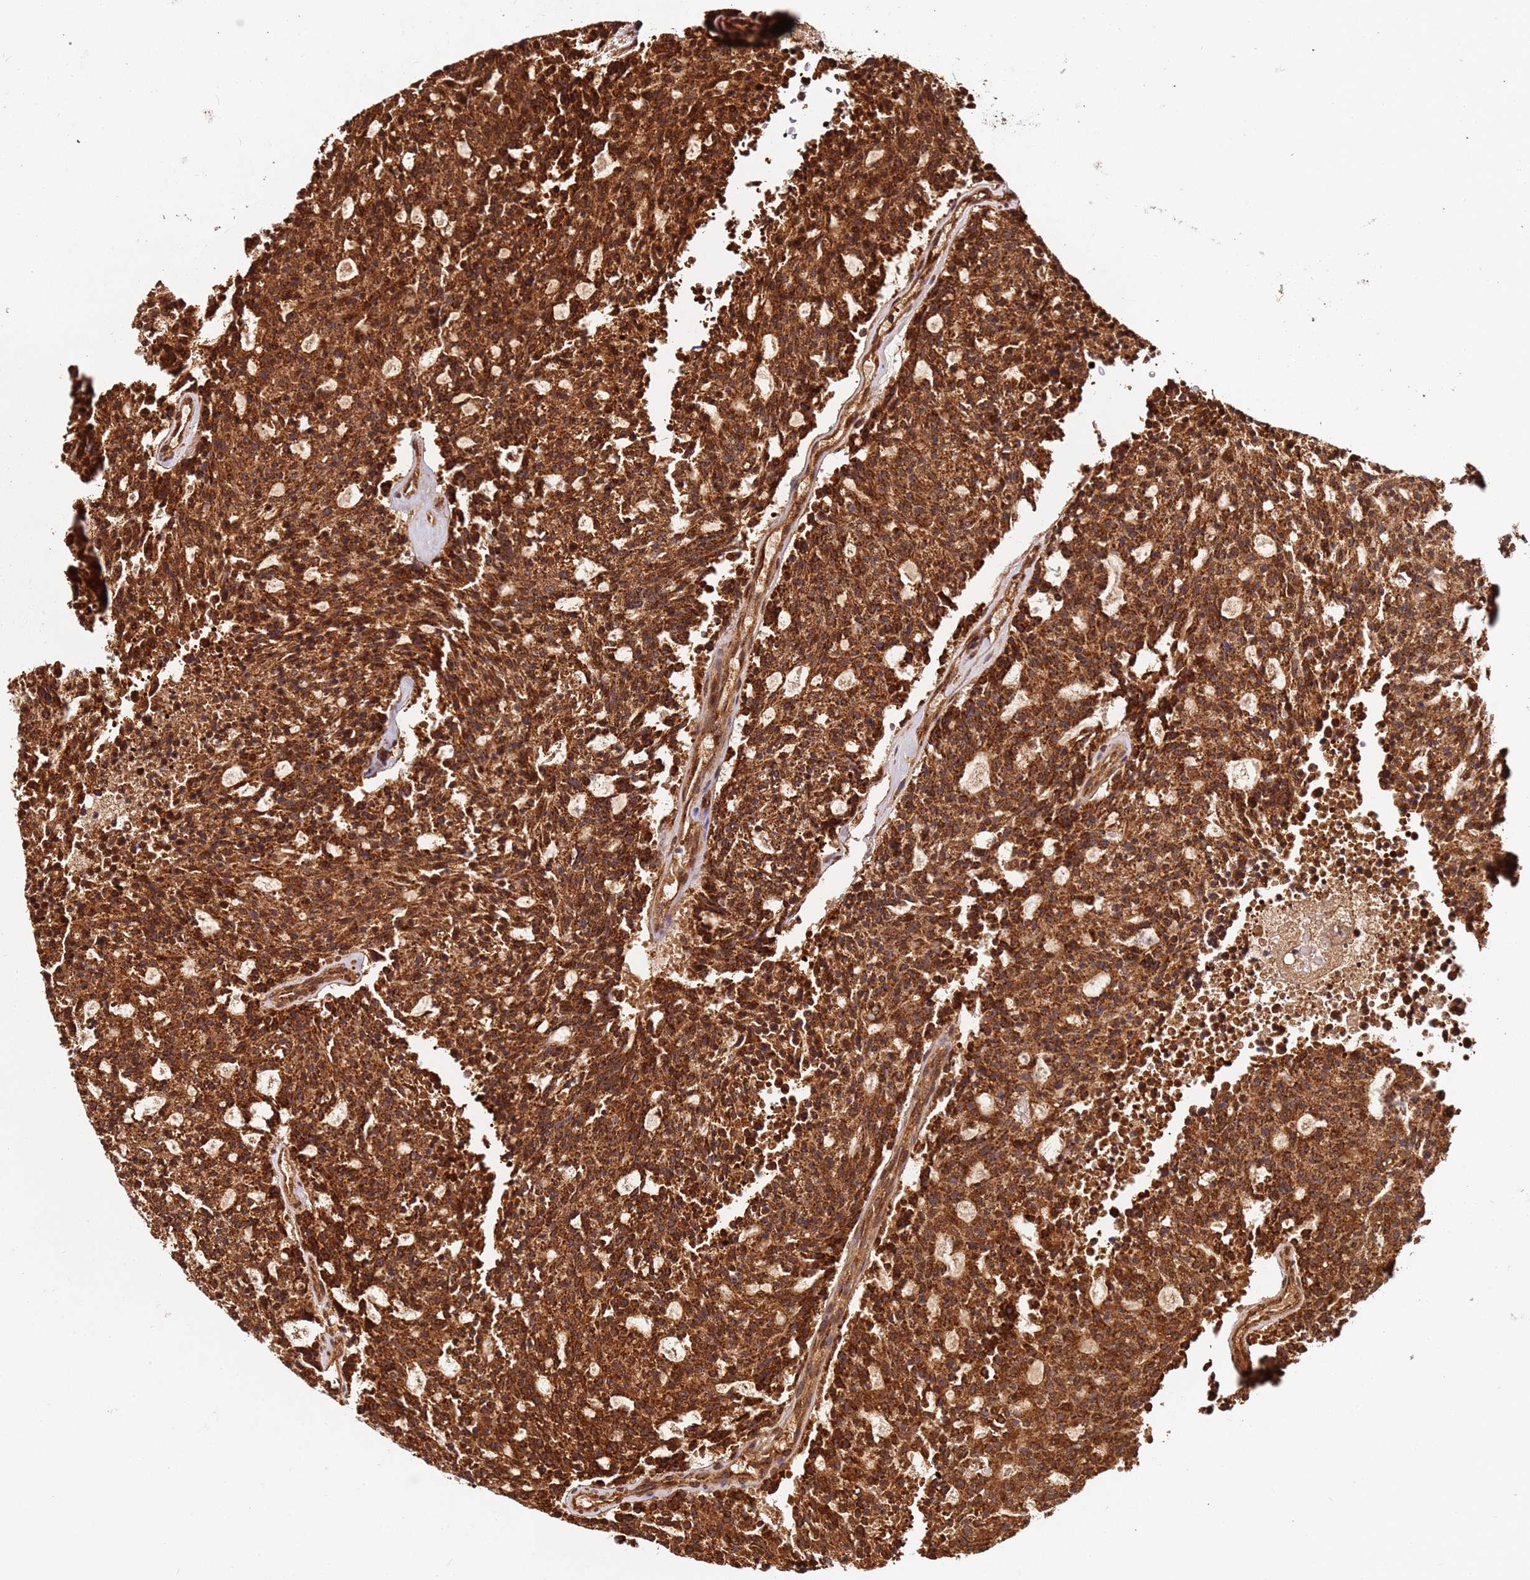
{"staining": {"intensity": "strong", "quantity": ">75%", "location": "cytoplasmic/membranous,nuclear"}, "tissue": "carcinoid", "cell_type": "Tumor cells", "image_type": "cancer", "snomed": [{"axis": "morphology", "description": "Carcinoid, malignant, NOS"}, {"axis": "topography", "description": "Pancreas"}], "caption": "Protein expression by immunohistochemistry (IHC) displays strong cytoplasmic/membranous and nuclear expression in about >75% of tumor cells in carcinoid.", "gene": "SMOX", "patient": {"sex": "female", "age": 54}}